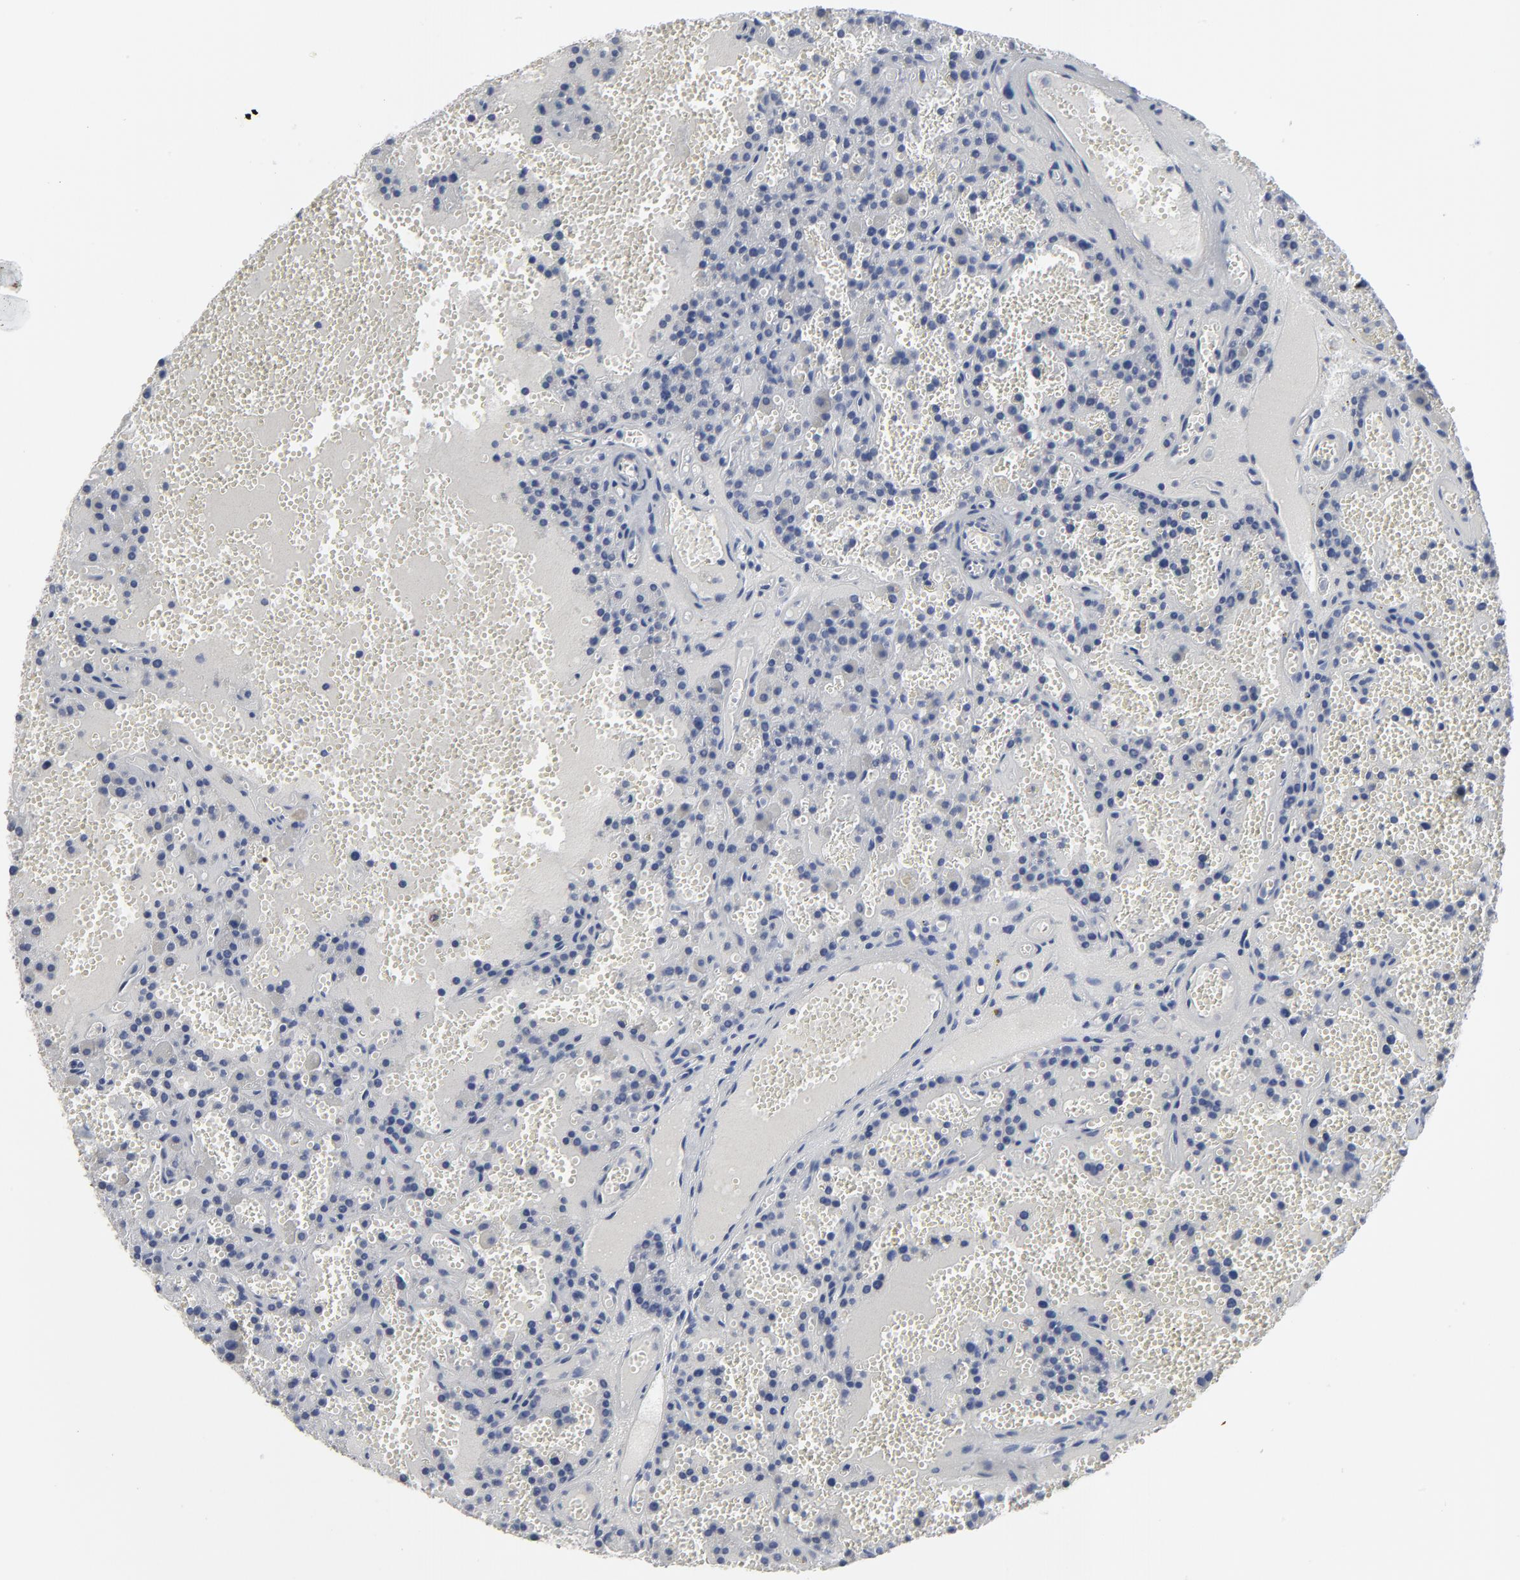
{"staining": {"intensity": "negative", "quantity": "none", "location": "none"}, "tissue": "parathyroid gland", "cell_type": "Glandular cells", "image_type": "normal", "snomed": [{"axis": "morphology", "description": "Normal tissue, NOS"}, {"axis": "topography", "description": "Parathyroid gland"}], "caption": "Immunohistochemical staining of benign human parathyroid gland displays no significant positivity in glandular cells.", "gene": "DHRSX", "patient": {"sex": "male", "age": 25}}